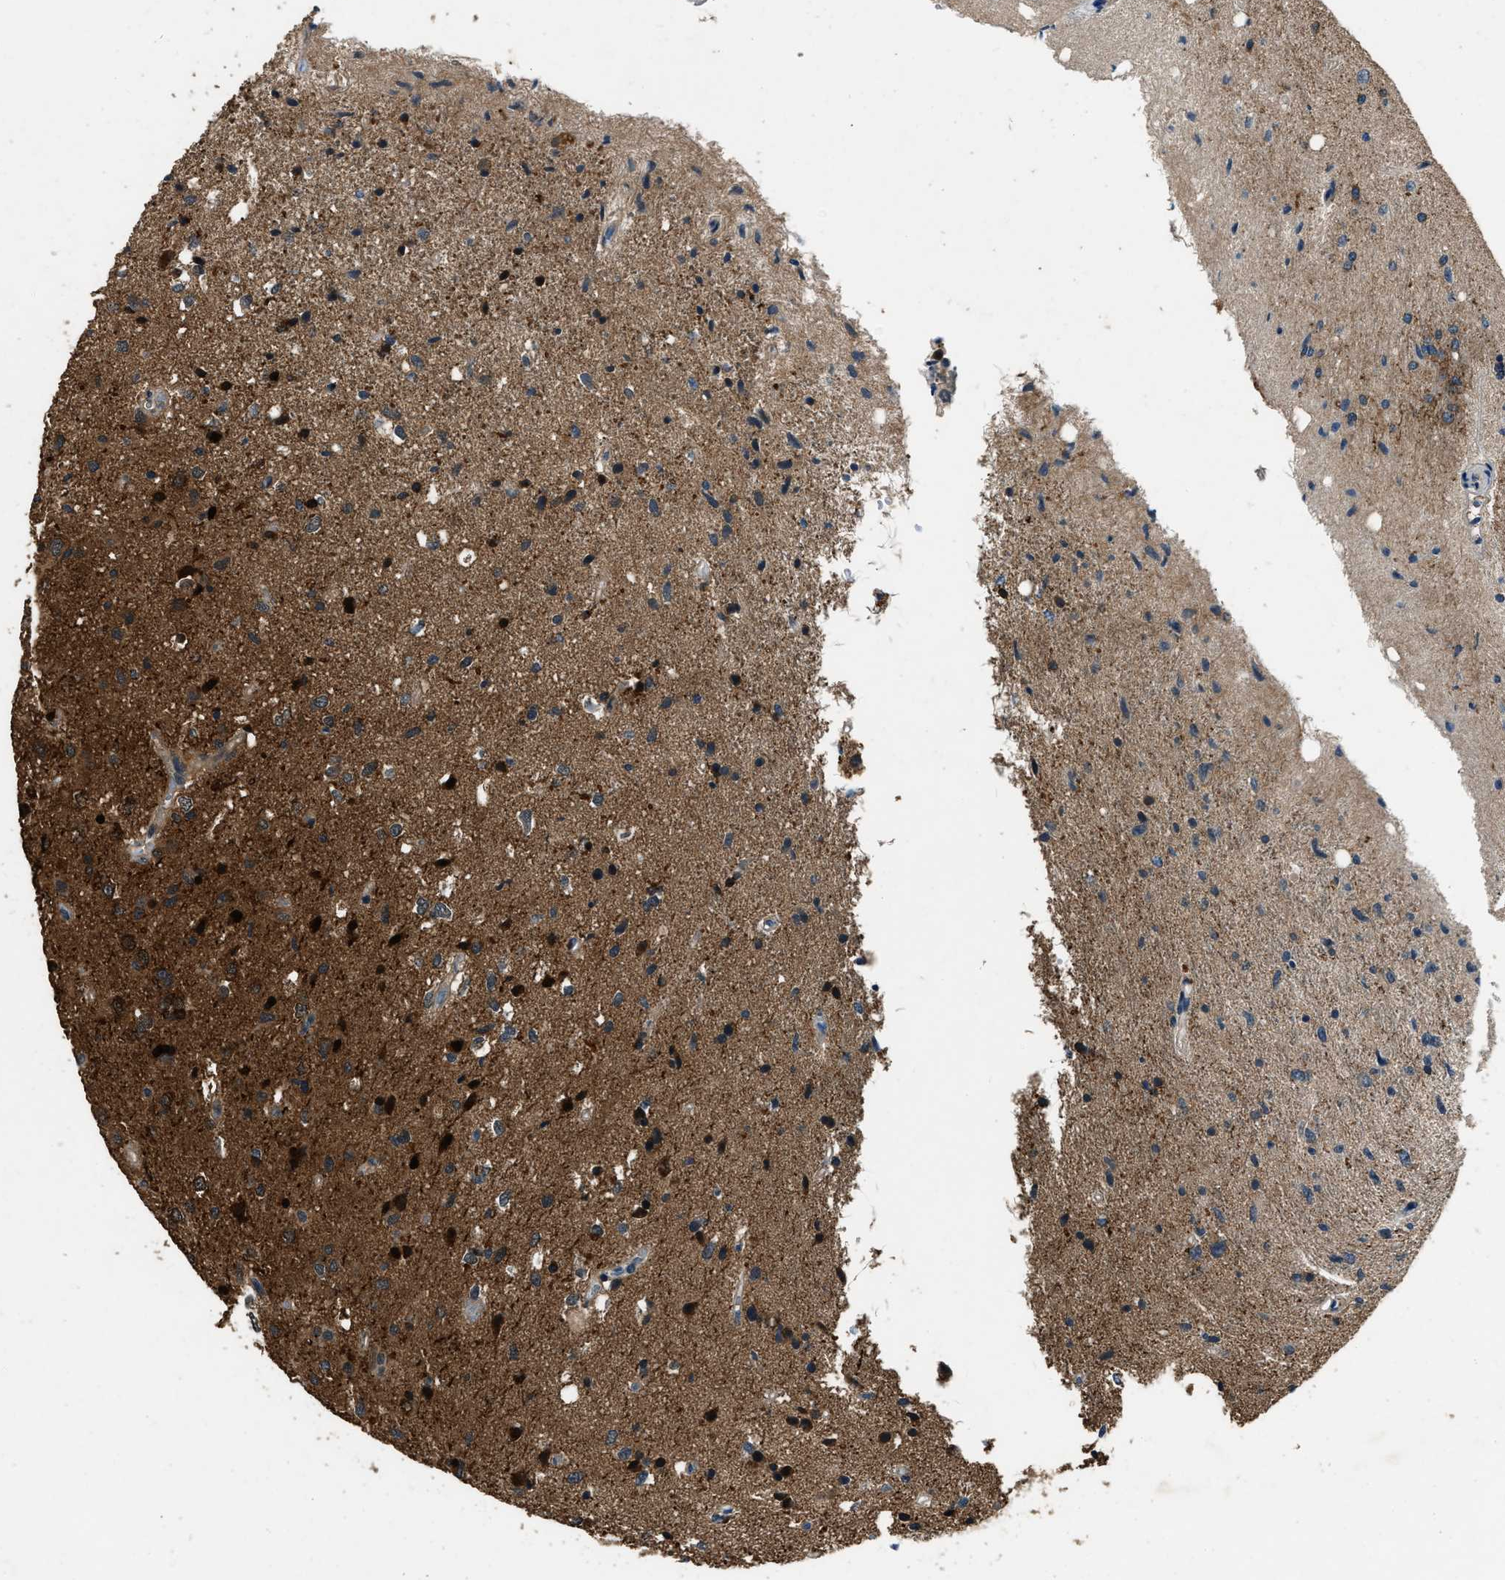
{"staining": {"intensity": "strong", "quantity": ">75%", "location": "cytoplasmic/membranous"}, "tissue": "glioma", "cell_type": "Tumor cells", "image_type": "cancer", "snomed": [{"axis": "morphology", "description": "Glioma, malignant, Low grade"}, {"axis": "topography", "description": "Brain"}], "caption": "Malignant low-grade glioma stained with a protein marker demonstrates strong staining in tumor cells.", "gene": "NUDCD3", "patient": {"sex": "male", "age": 77}}